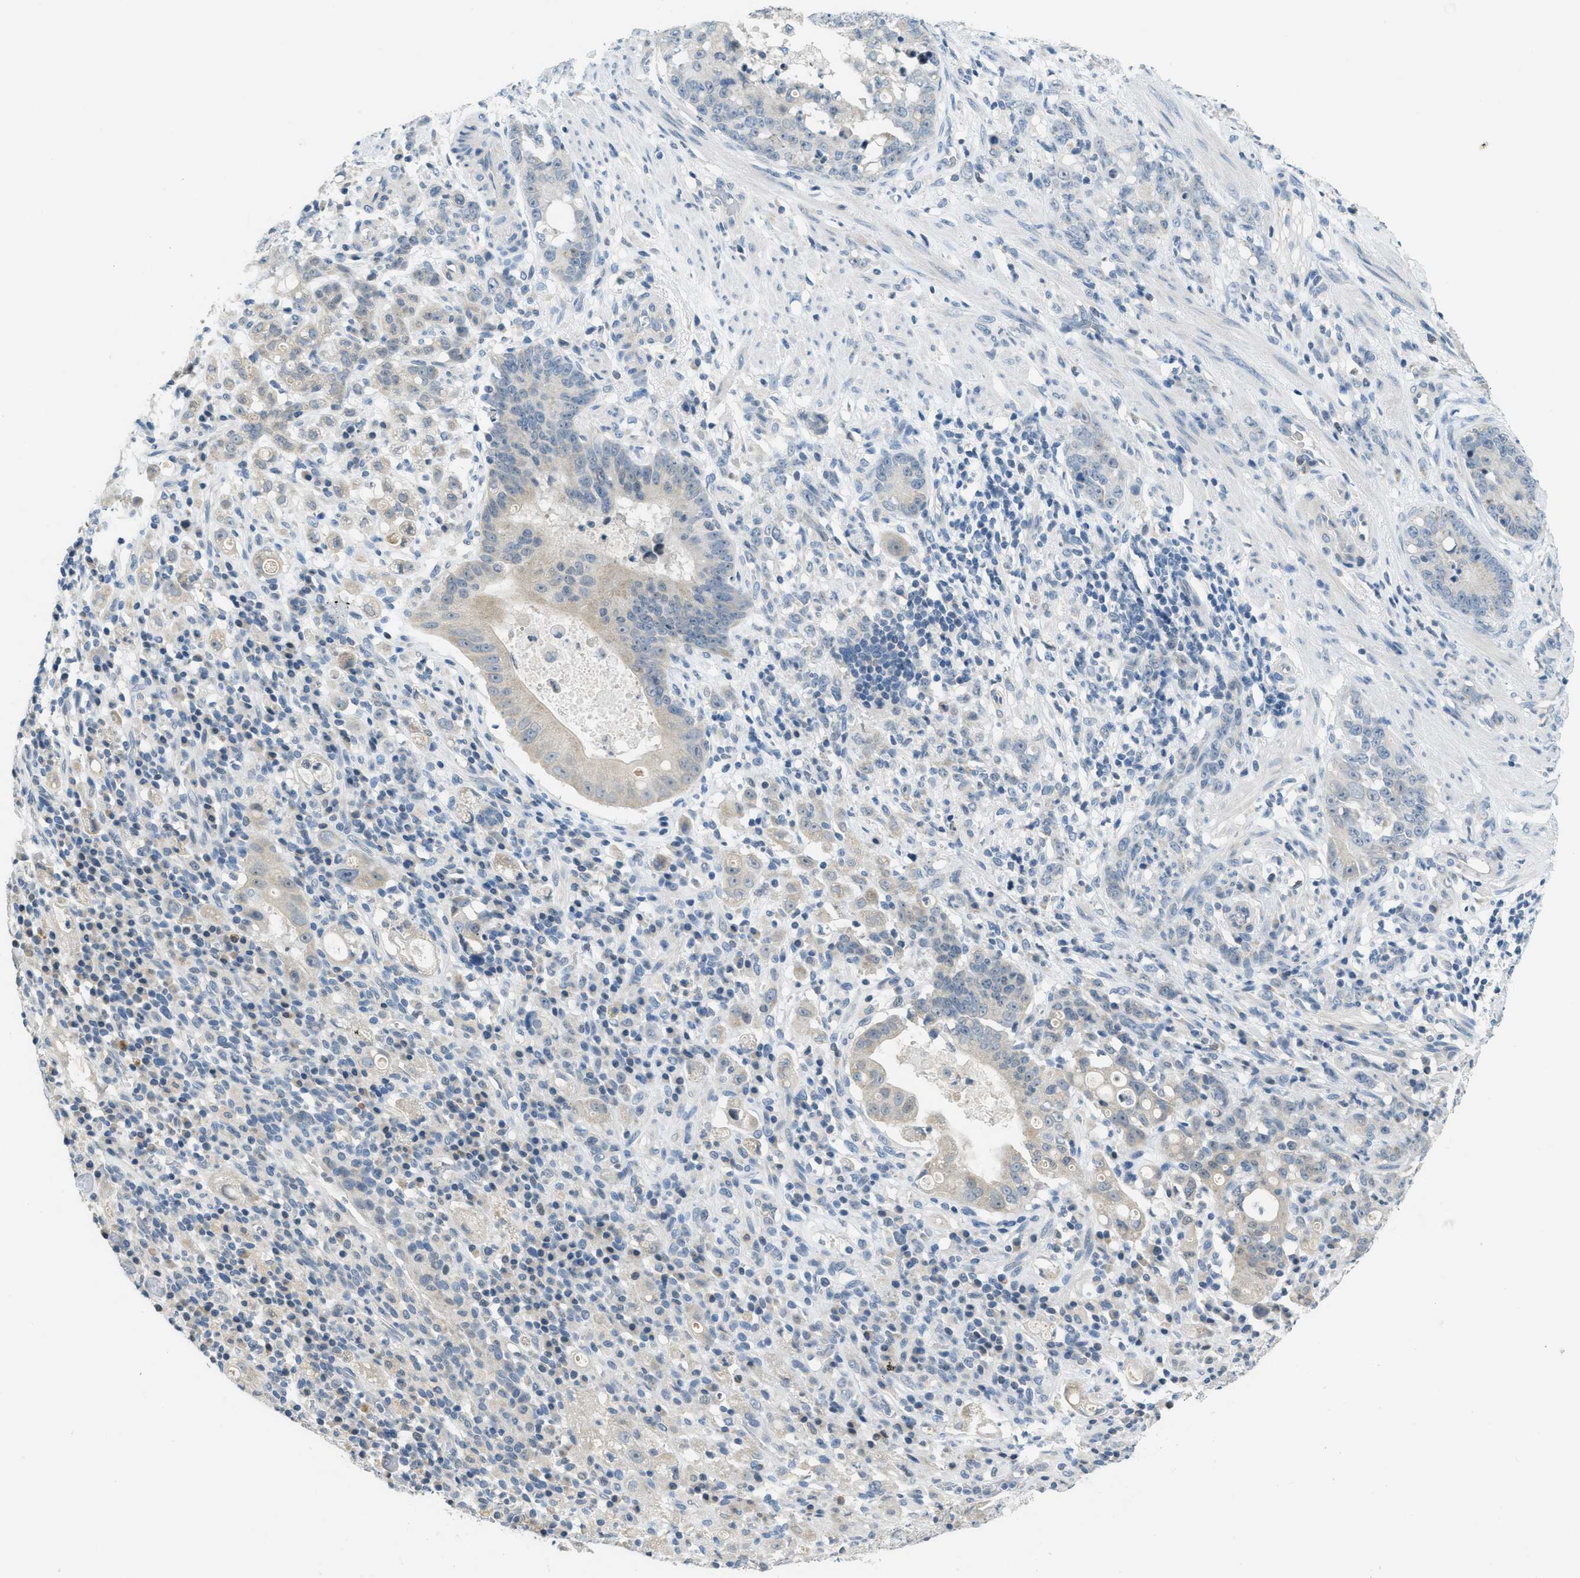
{"staining": {"intensity": "weak", "quantity": "<25%", "location": "cytoplasmic/membranous"}, "tissue": "stomach cancer", "cell_type": "Tumor cells", "image_type": "cancer", "snomed": [{"axis": "morphology", "description": "Adenocarcinoma, NOS"}, {"axis": "topography", "description": "Stomach, lower"}], "caption": "This is an immunohistochemistry (IHC) image of human adenocarcinoma (stomach). There is no positivity in tumor cells.", "gene": "TXNDC2", "patient": {"sex": "male", "age": 88}}